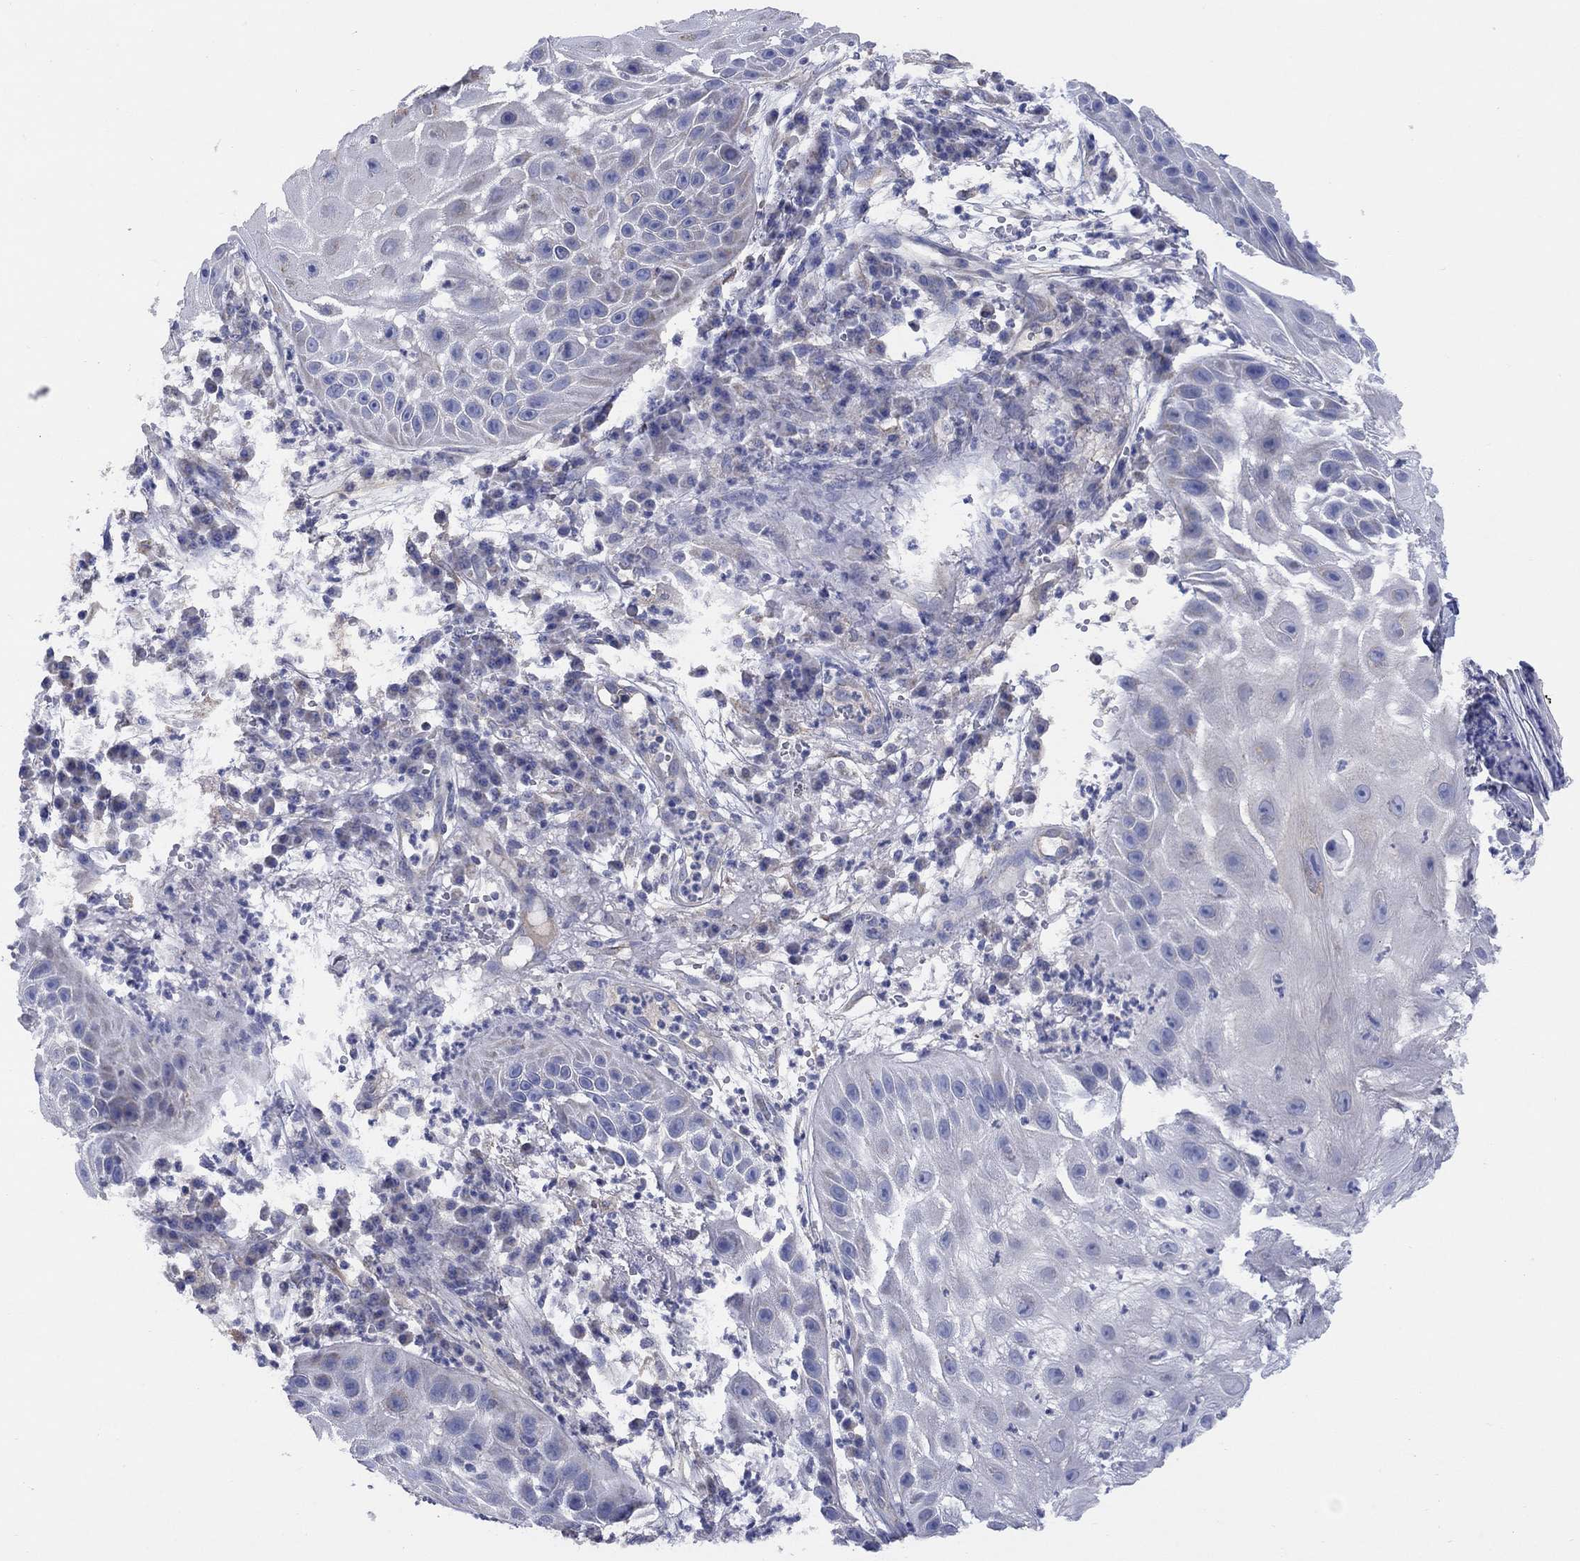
{"staining": {"intensity": "negative", "quantity": "none", "location": "none"}, "tissue": "skin cancer", "cell_type": "Tumor cells", "image_type": "cancer", "snomed": [{"axis": "morphology", "description": "Normal tissue, NOS"}, {"axis": "morphology", "description": "Squamous cell carcinoma, NOS"}, {"axis": "topography", "description": "Skin"}], "caption": "An image of skin squamous cell carcinoma stained for a protein displays no brown staining in tumor cells.", "gene": "CLVS1", "patient": {"sex": "male", "age": 79}}